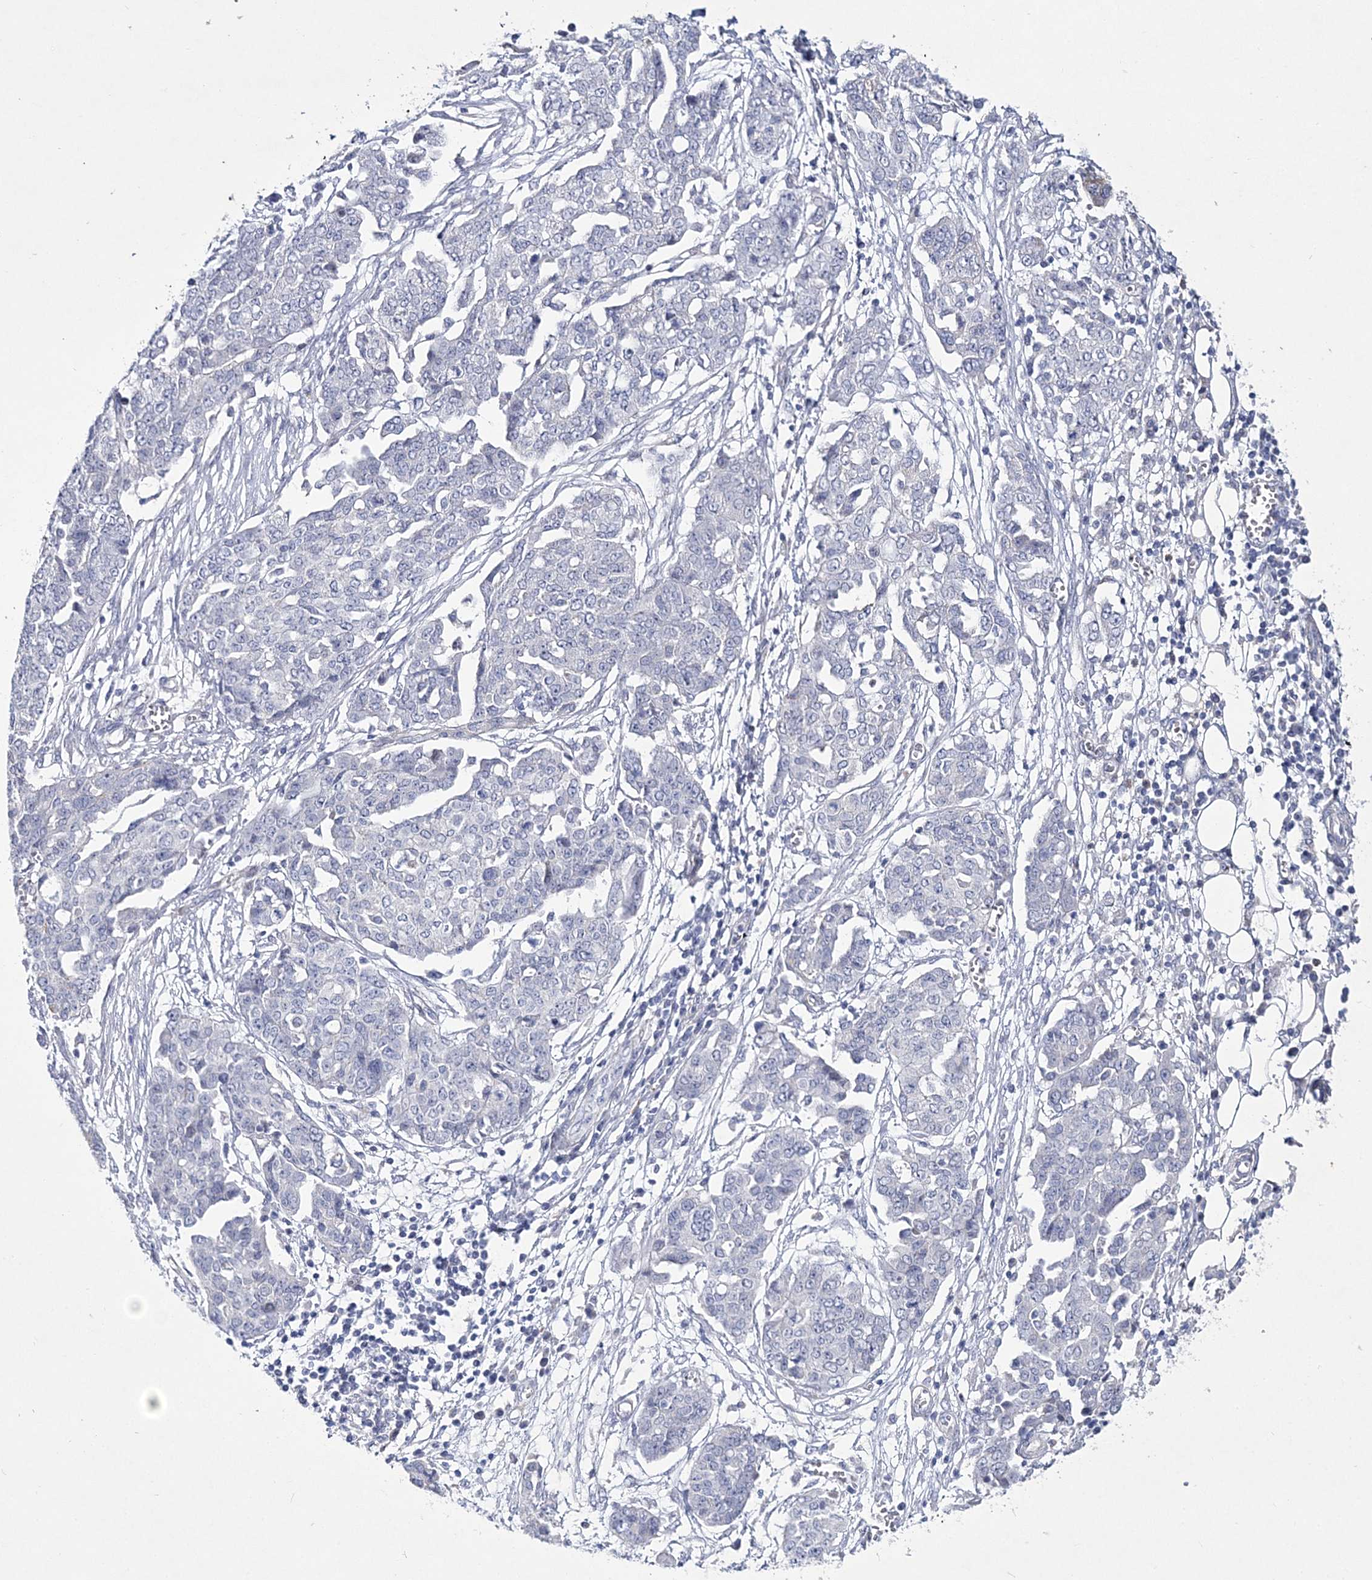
{"staining": {"intensity": "negative", "quantity": "none", "location": "none"}, "tissue": "ovarian cancer", "cell_type": "Tumor cells", "image_type": "cancer", "snomed": [{"axis": "morphology", "description": "Cystadenocarcinoma, serous, NOS"}, {"axis": "topography", "description": "Soft tissue"}, {"axis": "topography", "description": "Ovary"}], "caption": "Immunohistochemical staining of ovarian cancer demonstrates no significant positivity in tumor cells.", "gene": "ANO1", "patient": {"sex": "female", "age": 57}}